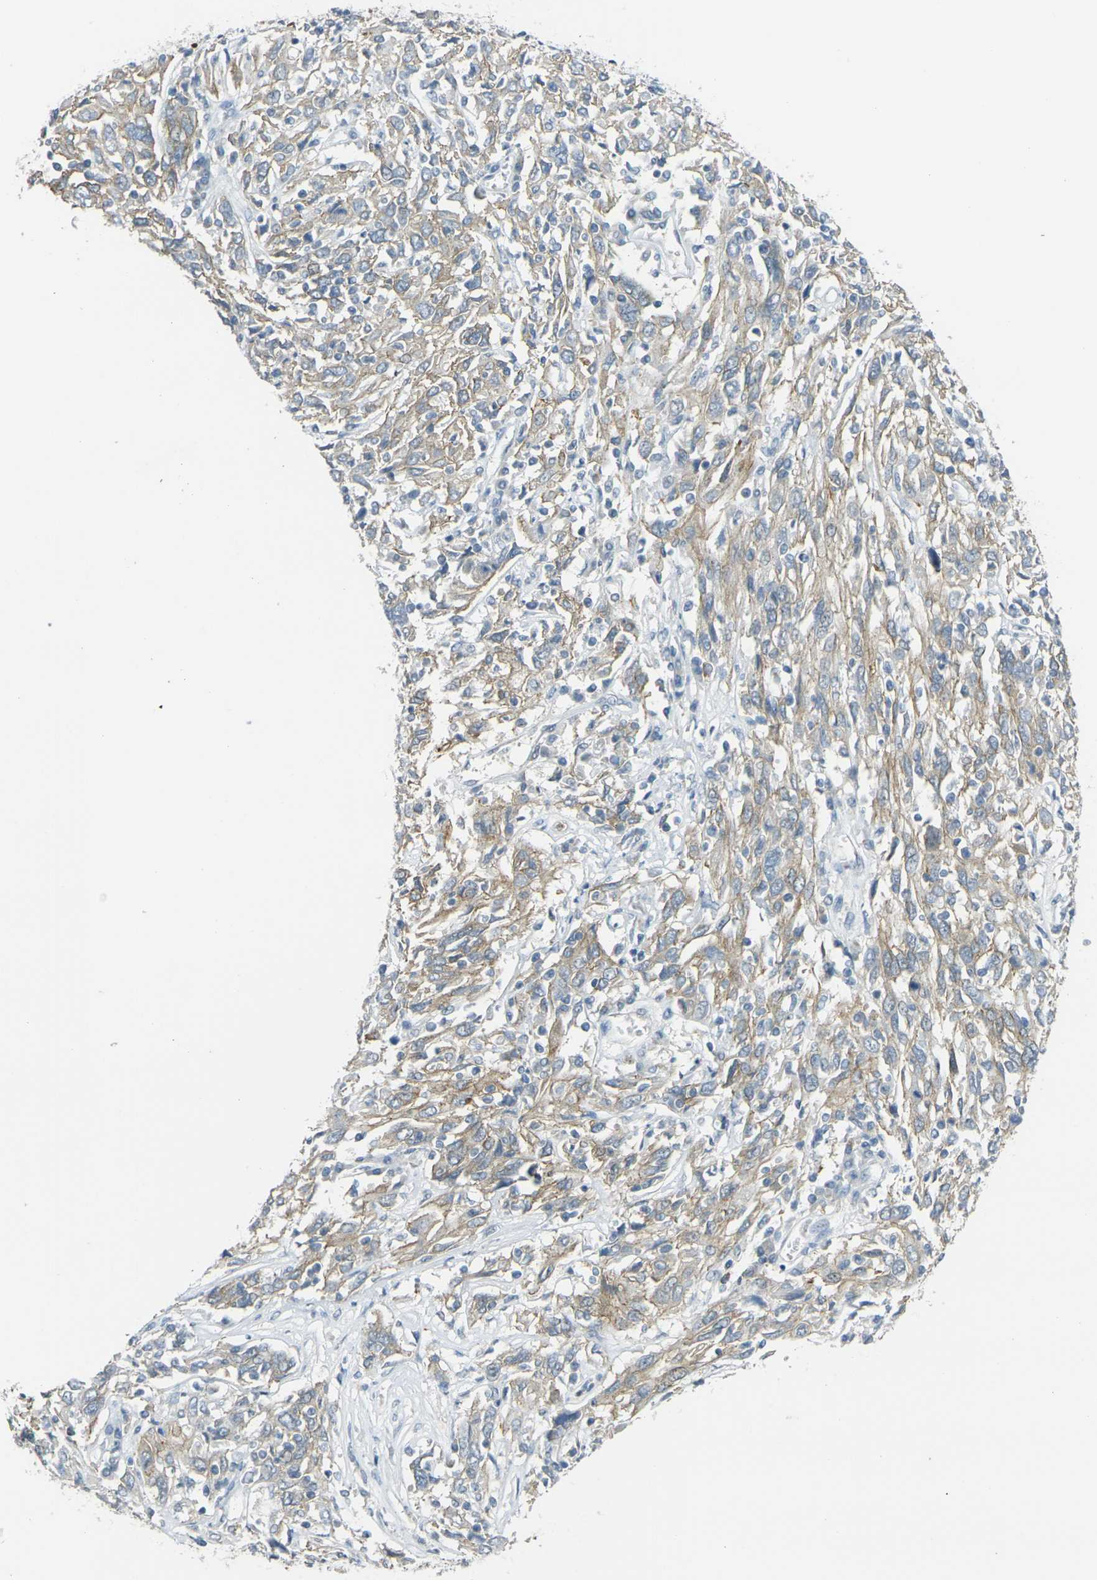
{"staining": {"intensity": "weak", "quantity": ">75%", "location": "cytoplasmic/membranous"}, "tissue": "cervical cancer", "cell_type": "Tumor cells", "image_type": "cancer", "snomed": [{"axis": "morphology", "description": "Squamous cell carcinoma, NOS"}, {"axis": "topography", "description": "Cervix"}], "caption": "Brown immunohistochemical staining in cervical squamous cell carcinoma exhibits weak cytoplasmic/membranous expression in approximately >75% of tumor cells. The staining was performed using DAB, with brown indicating positive protein expression. Nuclei are stained blue with hematoxylin.", "gene": "SPTBN2", "patient": {"sex": "female", "age": 46}}